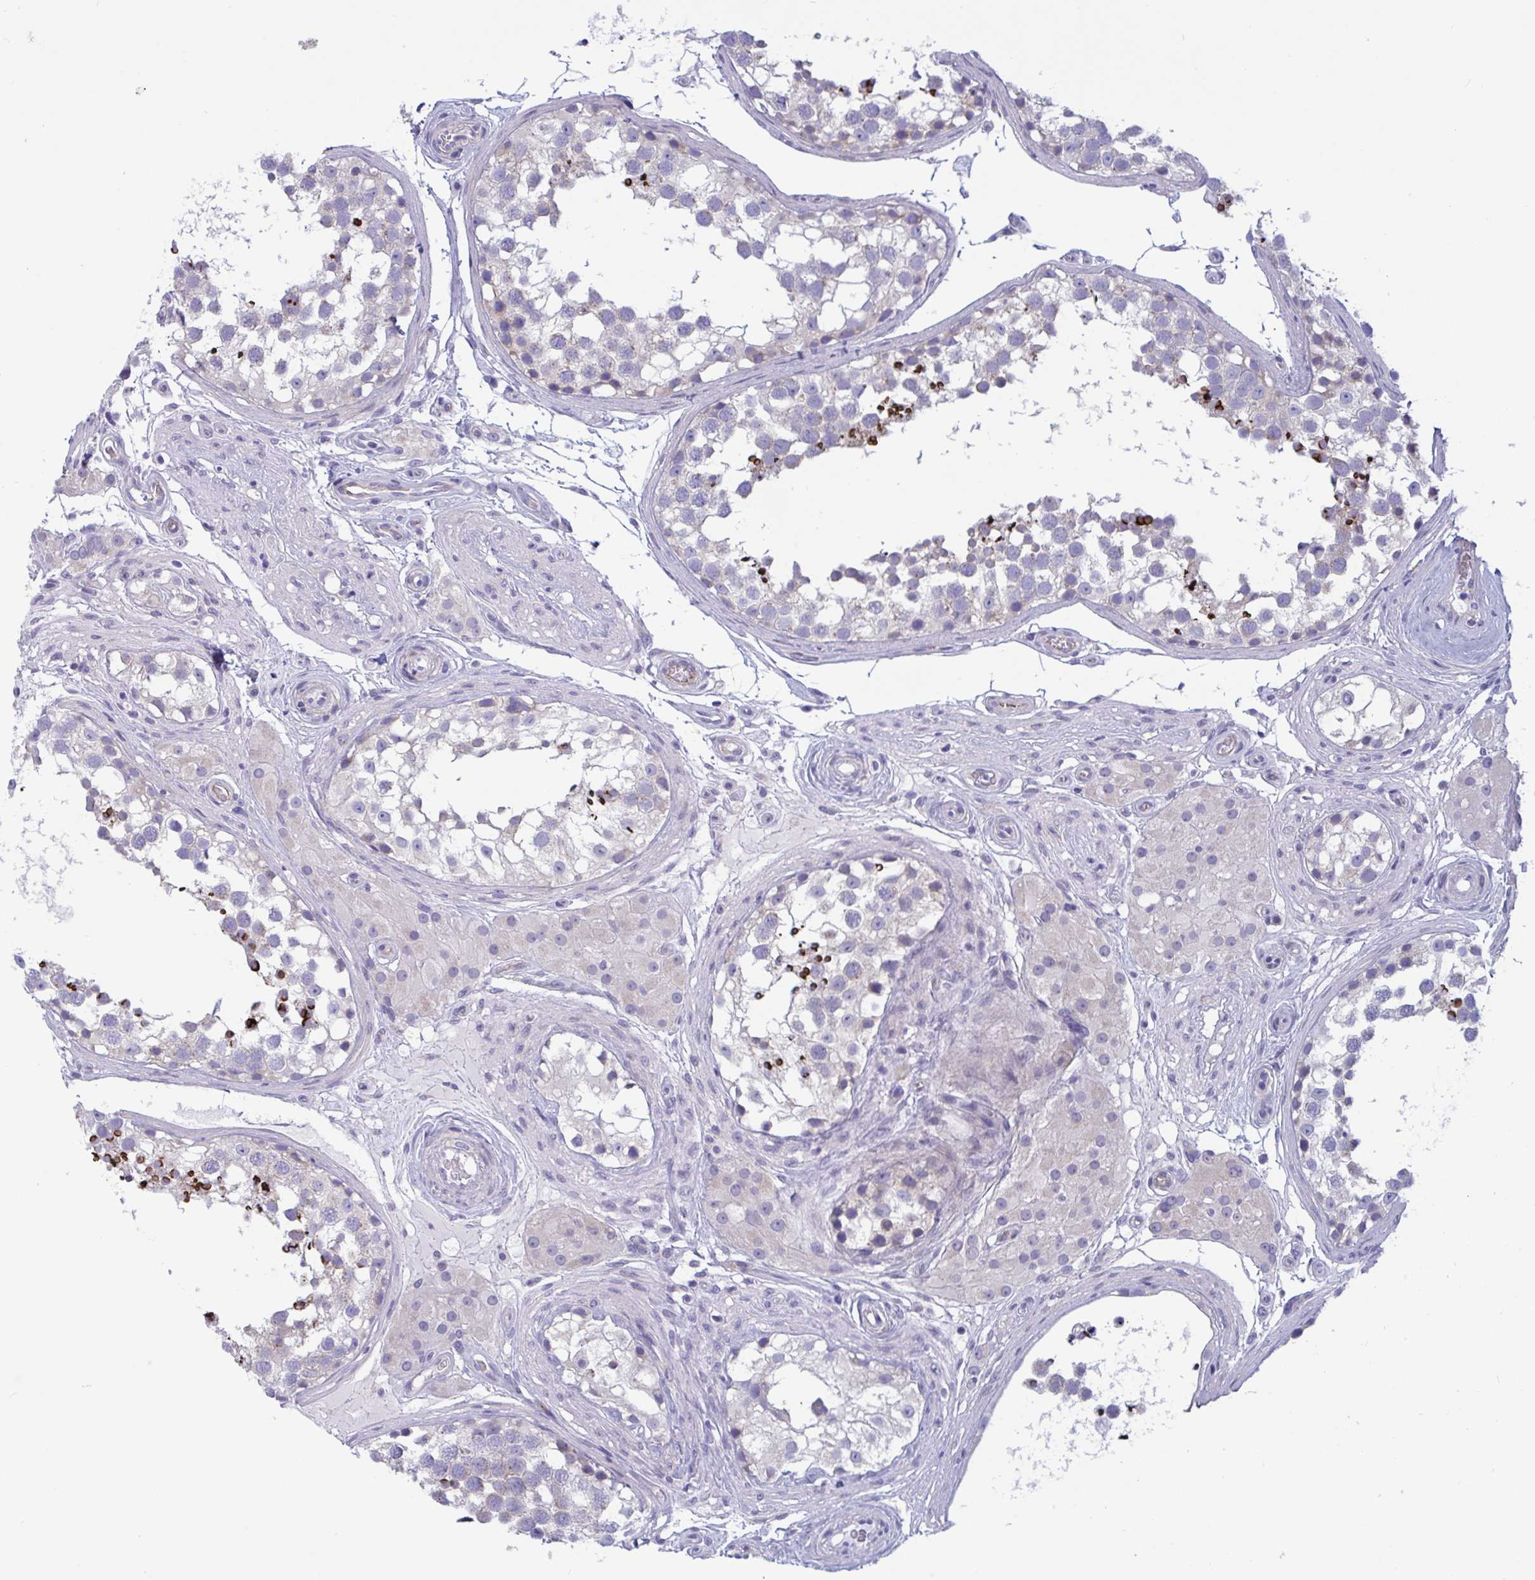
{"staining": {"intensity": "strong", "quantity": "<25%", "location": "cytoplasmic/membranous"}, "tissue": "testis", "cell_type": "Cells in seminiferous ducts", "image_type": "normal", "snomed": [{"axis": "morphology", "description": "Normal tissue, NOS"}, {"axis": "morphology", "description": "Seminoma, NOS"}, {"axis": "topography", "description": "Testis"}], "caption": "Protein positivity by immunohistochemistry displays strong cytoplasmic/membranous expression in approximately <25% of cells in seminiferous ducts in benign testis.", "gene": "OXLD1", "patient": {"sex": "male", "age": 65}}